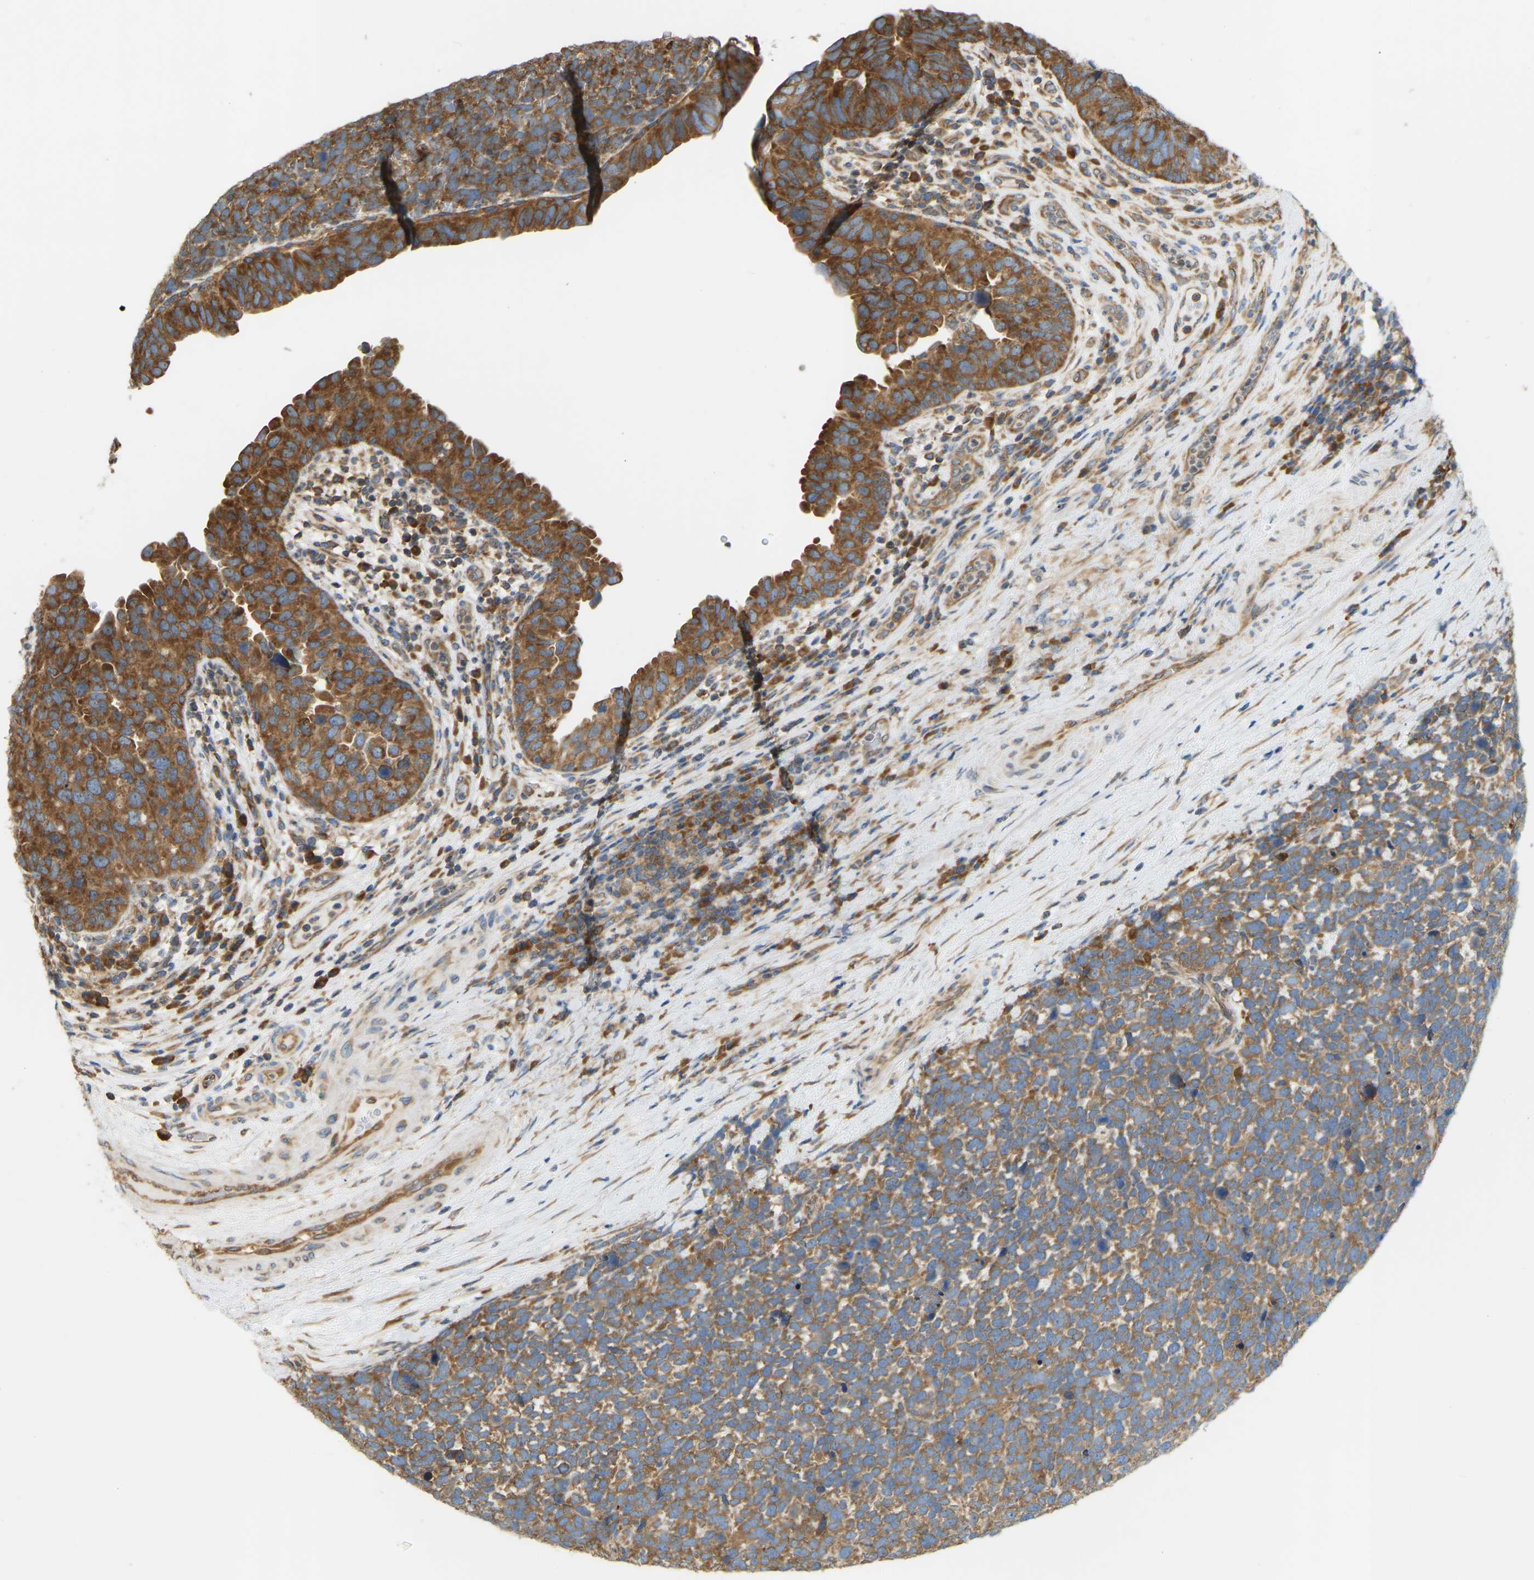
{"staining": {"intensity": "moderate", "quantity": ">75%", "location": "cytoplasmic/membranous"}, "tissue": "urothelial cancer", "cell_type": "Tumor cells", "image_type": "cancer", "snomed": [{"axis": "morphology", "description": "Urothelial carcinoma, High grade"}, {"axis": "topography", "description": "Urinary bladder"}], "caption": "Moderate cytoplasmic/membranous staining is appreciated in approximately >75% of tumor cells in urothelial carcinoma (high-grade). The protein is stained brown, and the nuclei are stained in blue (DAB IHC with brightfield microscopy, high magnification).", "gene": "RPS6KB2", "patient": {"sex": "female", "age": 82}}